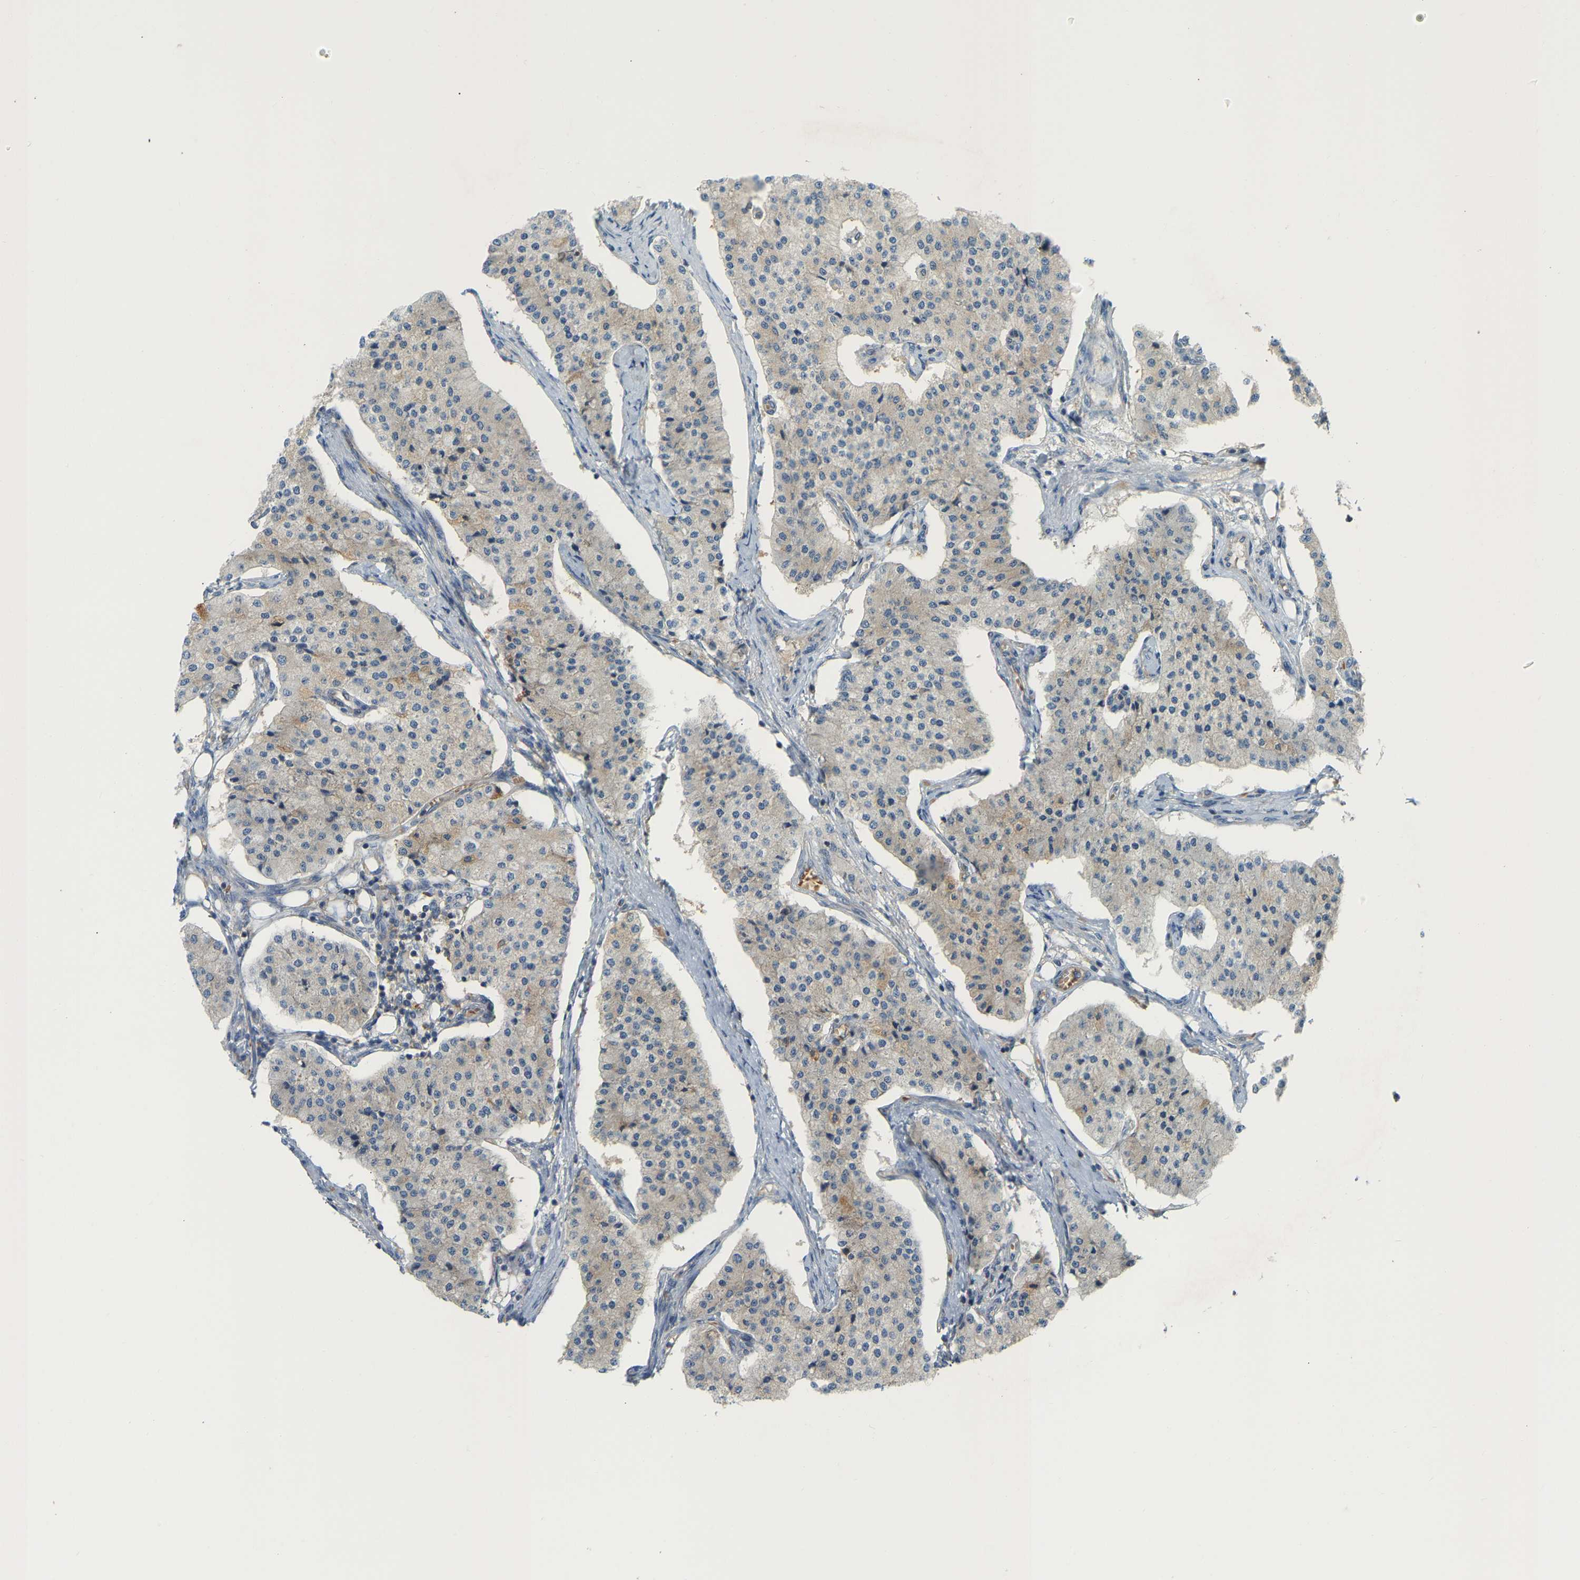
{"staining": {"intensity": "weak", "quantity": "<25%", "location": "cytoplasmic/membranous"}, "tissue": "carcinoid", "cell_type": "Tumor cells", "image_type": "cancer", "snomed": [{"axis": "morphology", "description": "Carcinoid, malignant, NOS"}, {"axis": "topography", "description": "Colon"}], "caption": "A histopathology image of human carcinoid is negative for staining in tumor cells.", "gene": "AKAP13", "patient": {"sex": "female", "age": 52}}